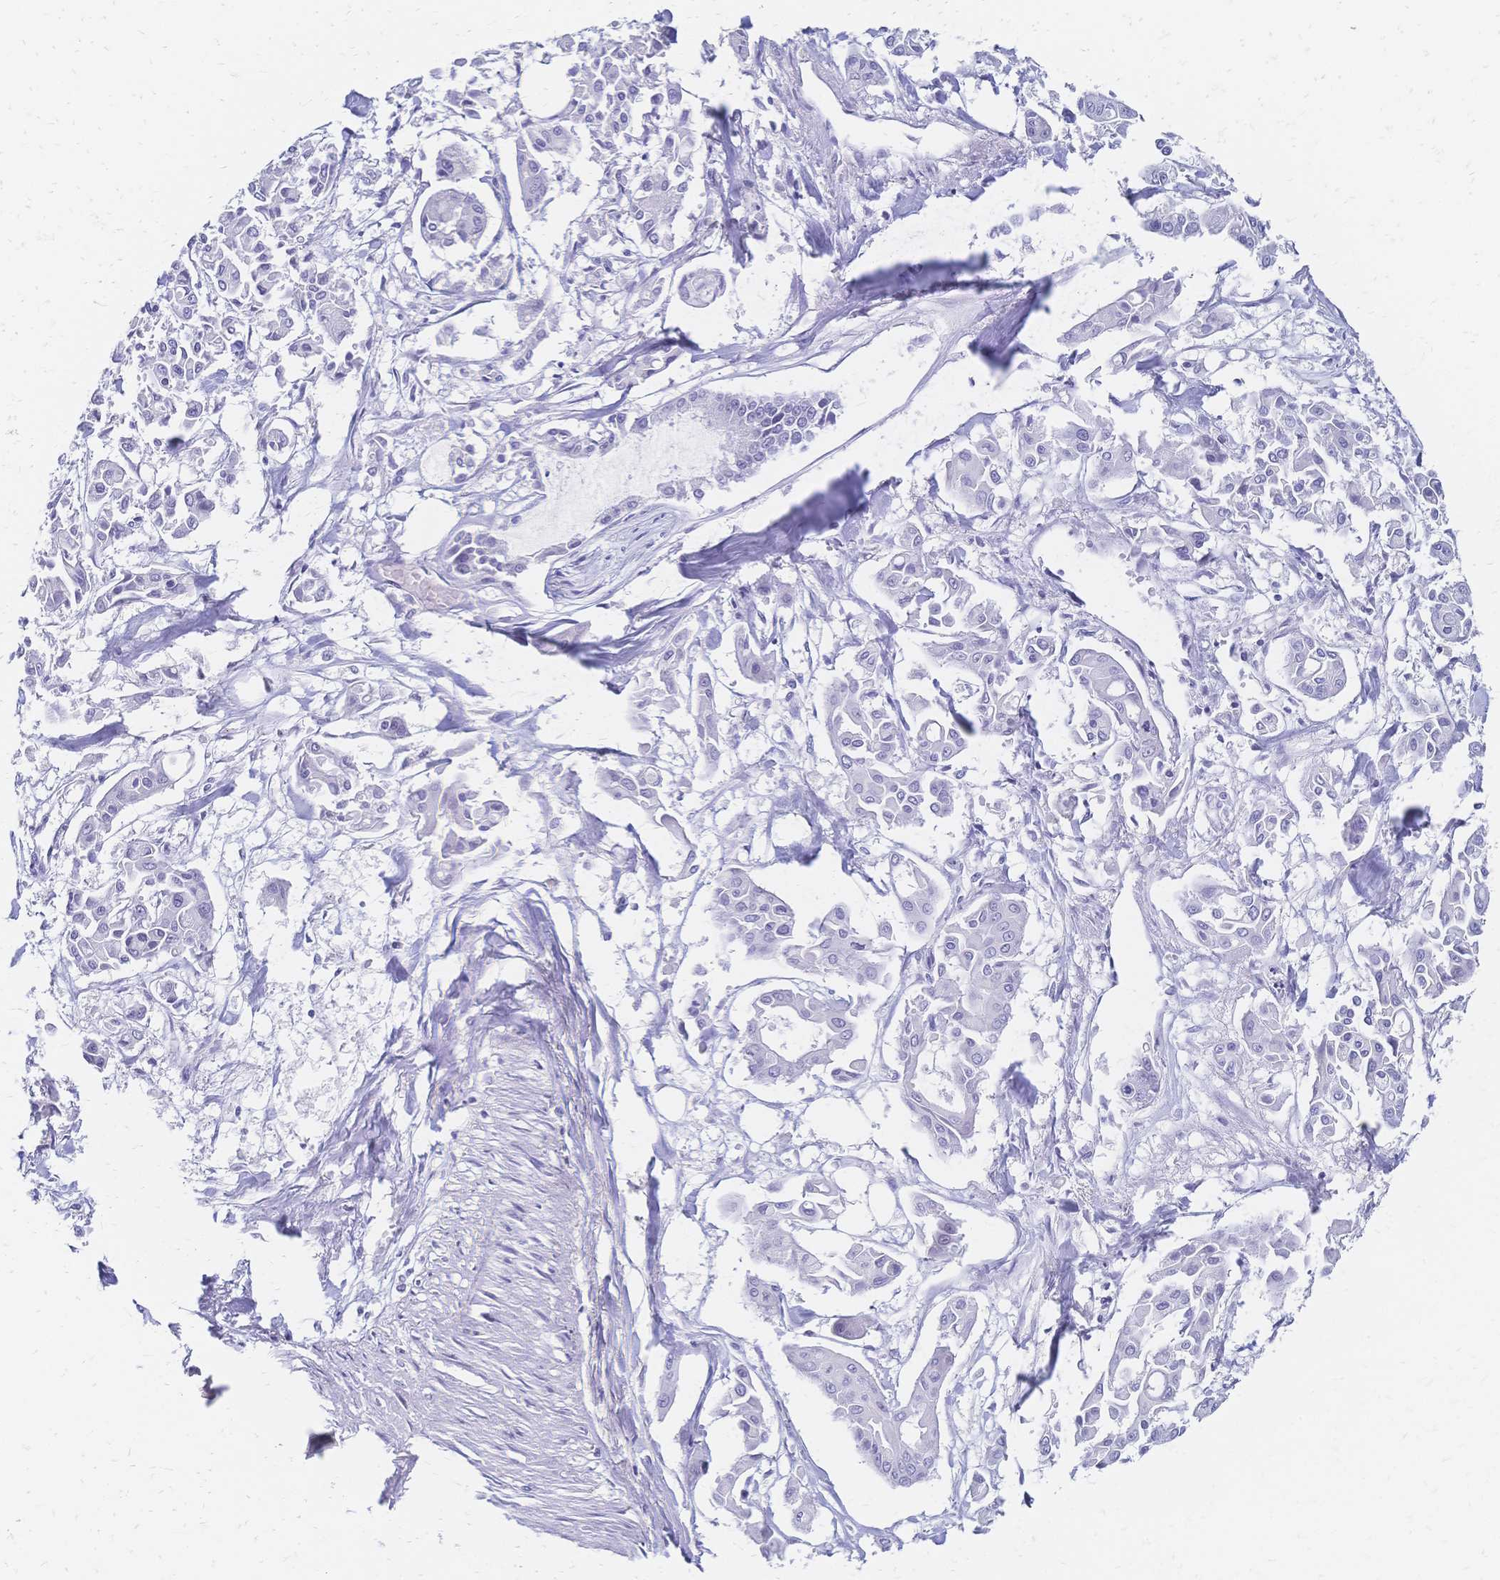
{"staining": {"intensity": "negative", "quantity": "none", "location": "none"}, "tissue": "pancreatic cancer", "cell_type": "Tumor cells", "image_type": "cancer", "snomed": [{"axis": "morphology", "description": "Adenocarcinoma, NOS"}, {"axis": "topography", "description": "Pancreas"}], "caption": "Immunohistochemistry (IHC) micrograph of neoplastic tissue: human pancreatic cancer (adenocarcinoma) stained with DAB shows no significant protein expression in tumor cells.", "gene": "CBX7", "patient": {"sex": "male", "age": 61}}